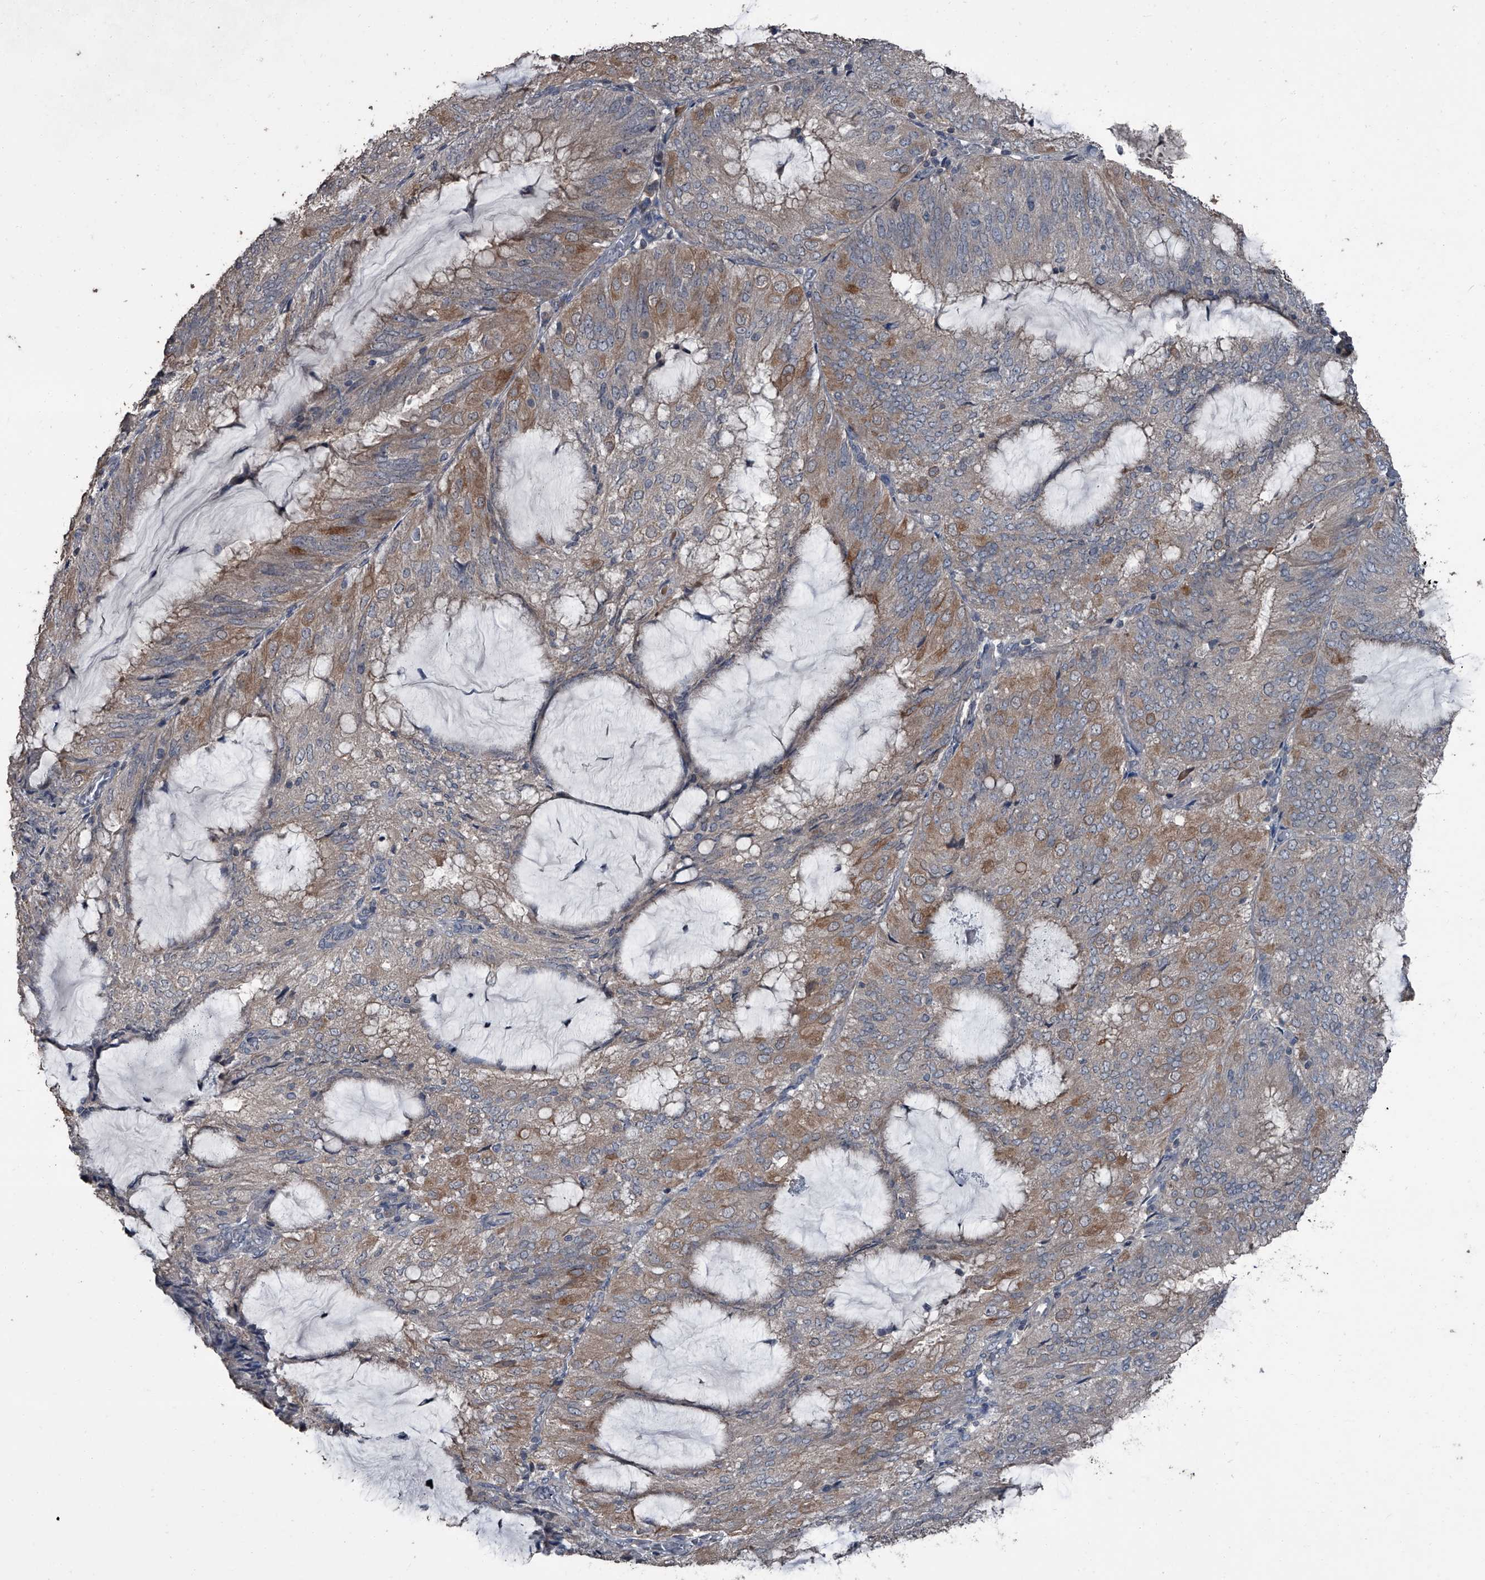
{"staining": {"intensity": "moderate", "quantity": "<25%", "location": "cytoplasmic/membranous"}, "tissue": "endometrial cancer", "cell_type": "Tumor cells", "image_type": "cancer", "snomed": [{"axis": "morphology", "description": "Adenocarcinoma, NOS"}, {"axis": "topography", "description": "Endometrium"}], "caption": "Protein staining of endometrial adenocarcinoma tissue exhibits moderate cytoplasmic/membranous staining in approximately <25% of tumor cells.", "gene": "OARD1", "patient": {"sex": "female", "age": 81}}